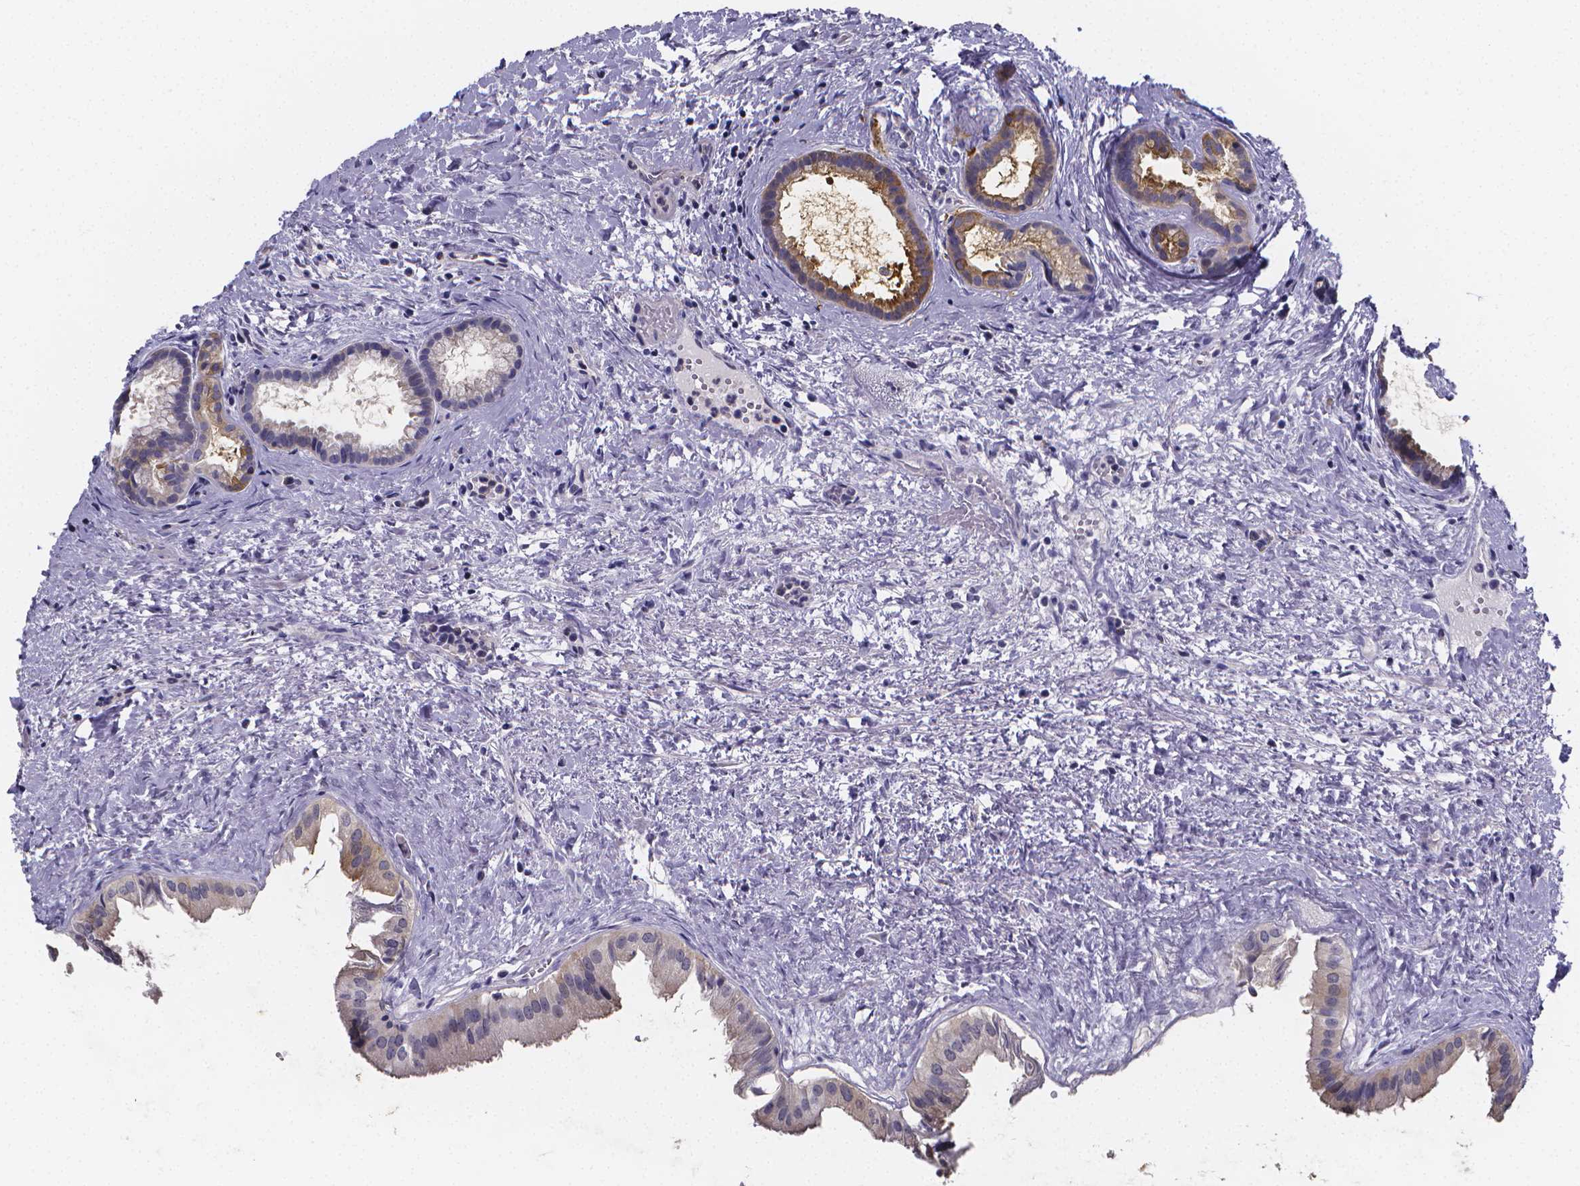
{"staining": {"intensity": "moderate", "quantity": "25%-75%", "location": "cytoplasmic/membranous"}, "tissue": "gallbladder", "cell_type": "Glandular cells", "image_type": "normal", "snomed": [{"axis": "morphology", "description": "Normal tissue, NOS"}, {"axis": "topography", "description": "Gallbladder"}], "caption": "A brown stain highlights moderate cytoplasmic/membranous staining of a protein in glandular cells of benign gallbladder.", "gene": "PAH", "patient": {"sex": "male", "age": 70}}